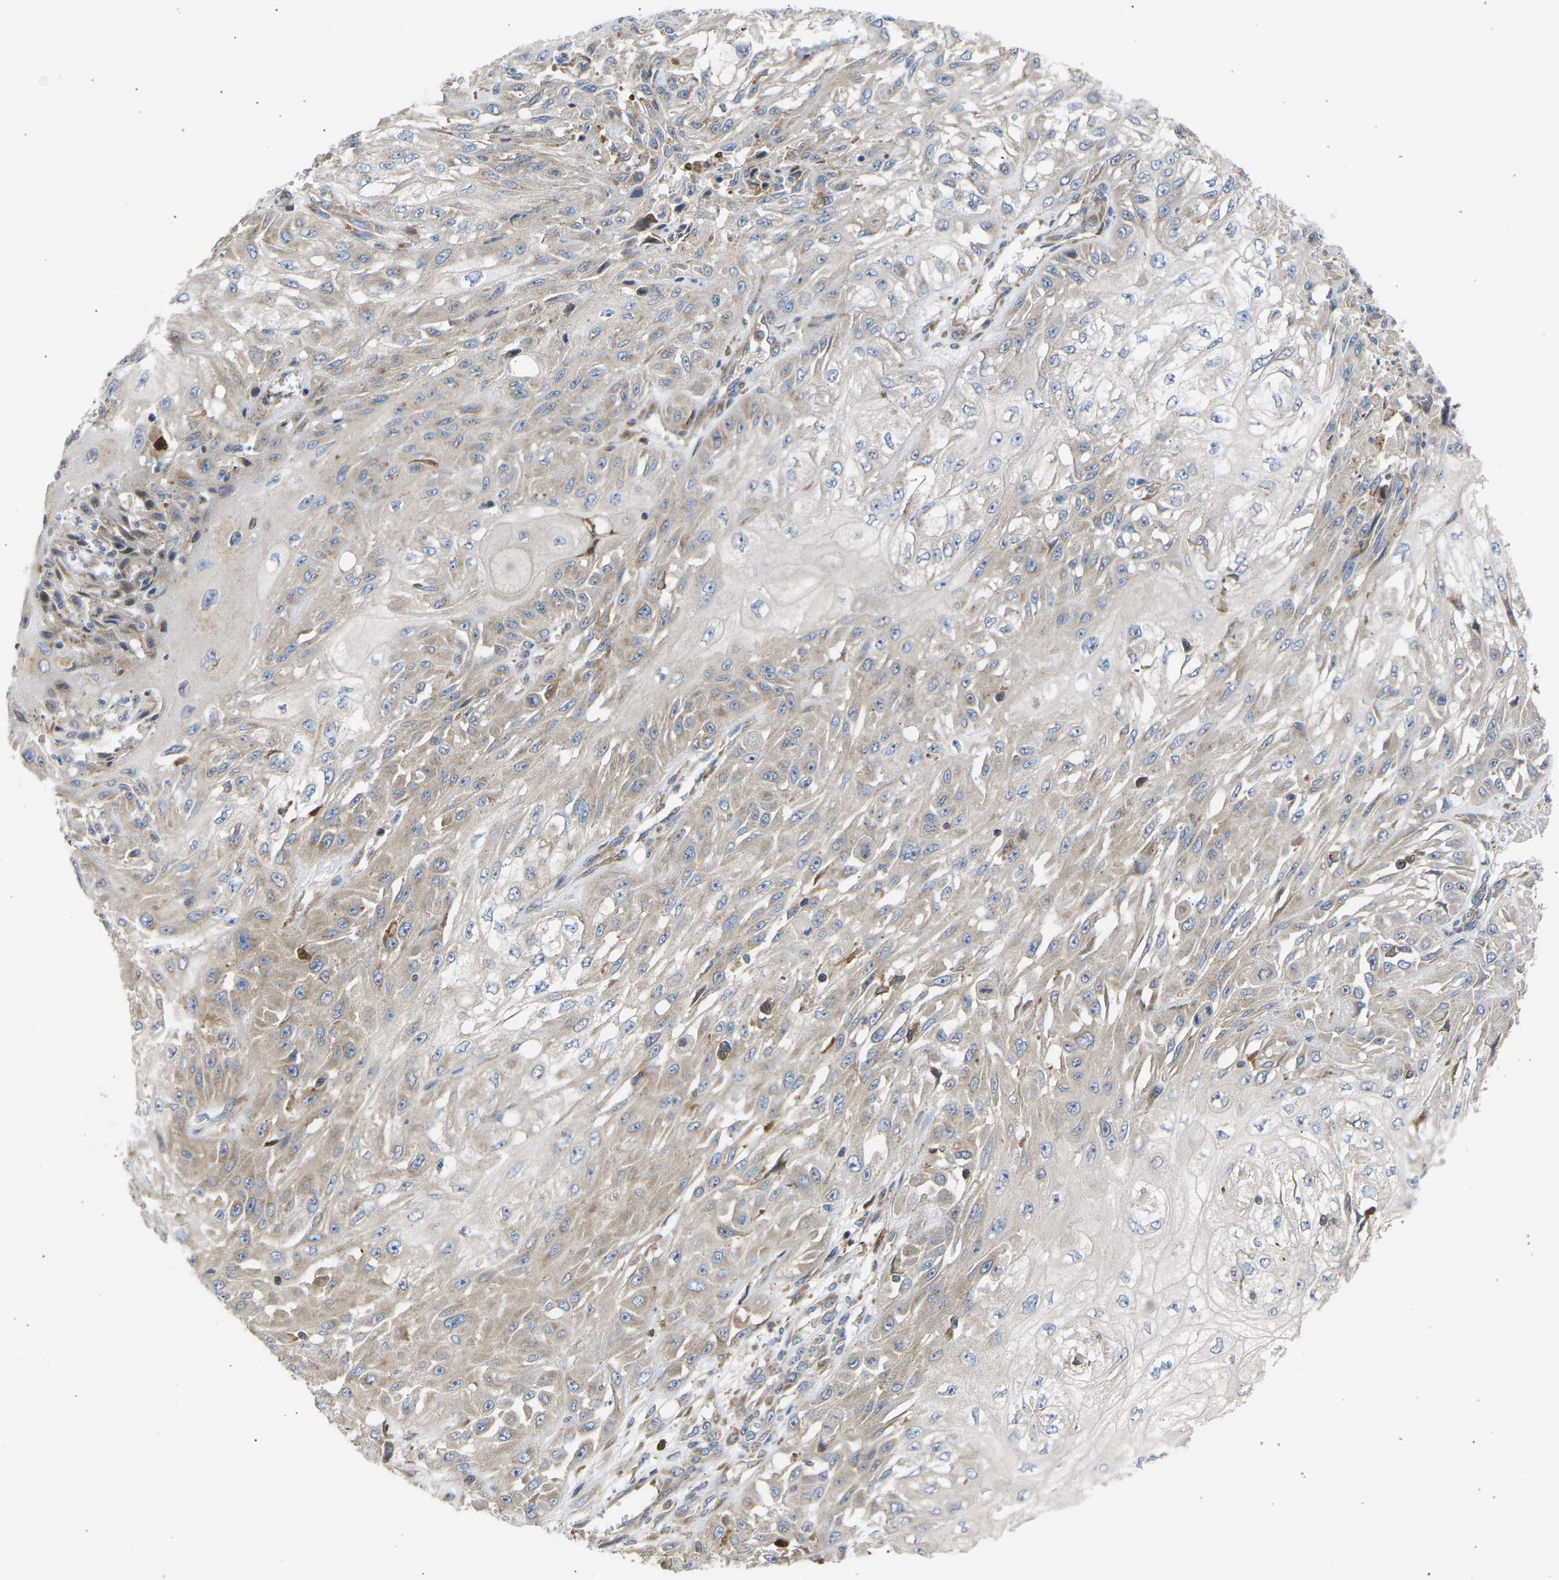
{"staining": {"intensity": "weak", "quantity": "<25%", "location": "cytoplasmic/membranous"}, "tissue": "skin cancer", "cell_type": "Tumor cells", "image_type": "cancer", "snomed": [{"axis": "morphology", "description": "Squamous cell carcinoma, NOS"}, {"axis": "morphology", "description": "Squamous cell carcinoma, metastatic, NOS"}, {"axis": "topography", "description": "Skin"}, {"axis": "topography", "description": "Lymph node"}], "caption": "A high-resolution histopathology image shows immunohistochemistry (IHC) staining of skin cancer, which displays no significant positivity in tumor cells.", "gene": "GCN1", "patient": {"sex": "male", "age": 75}}